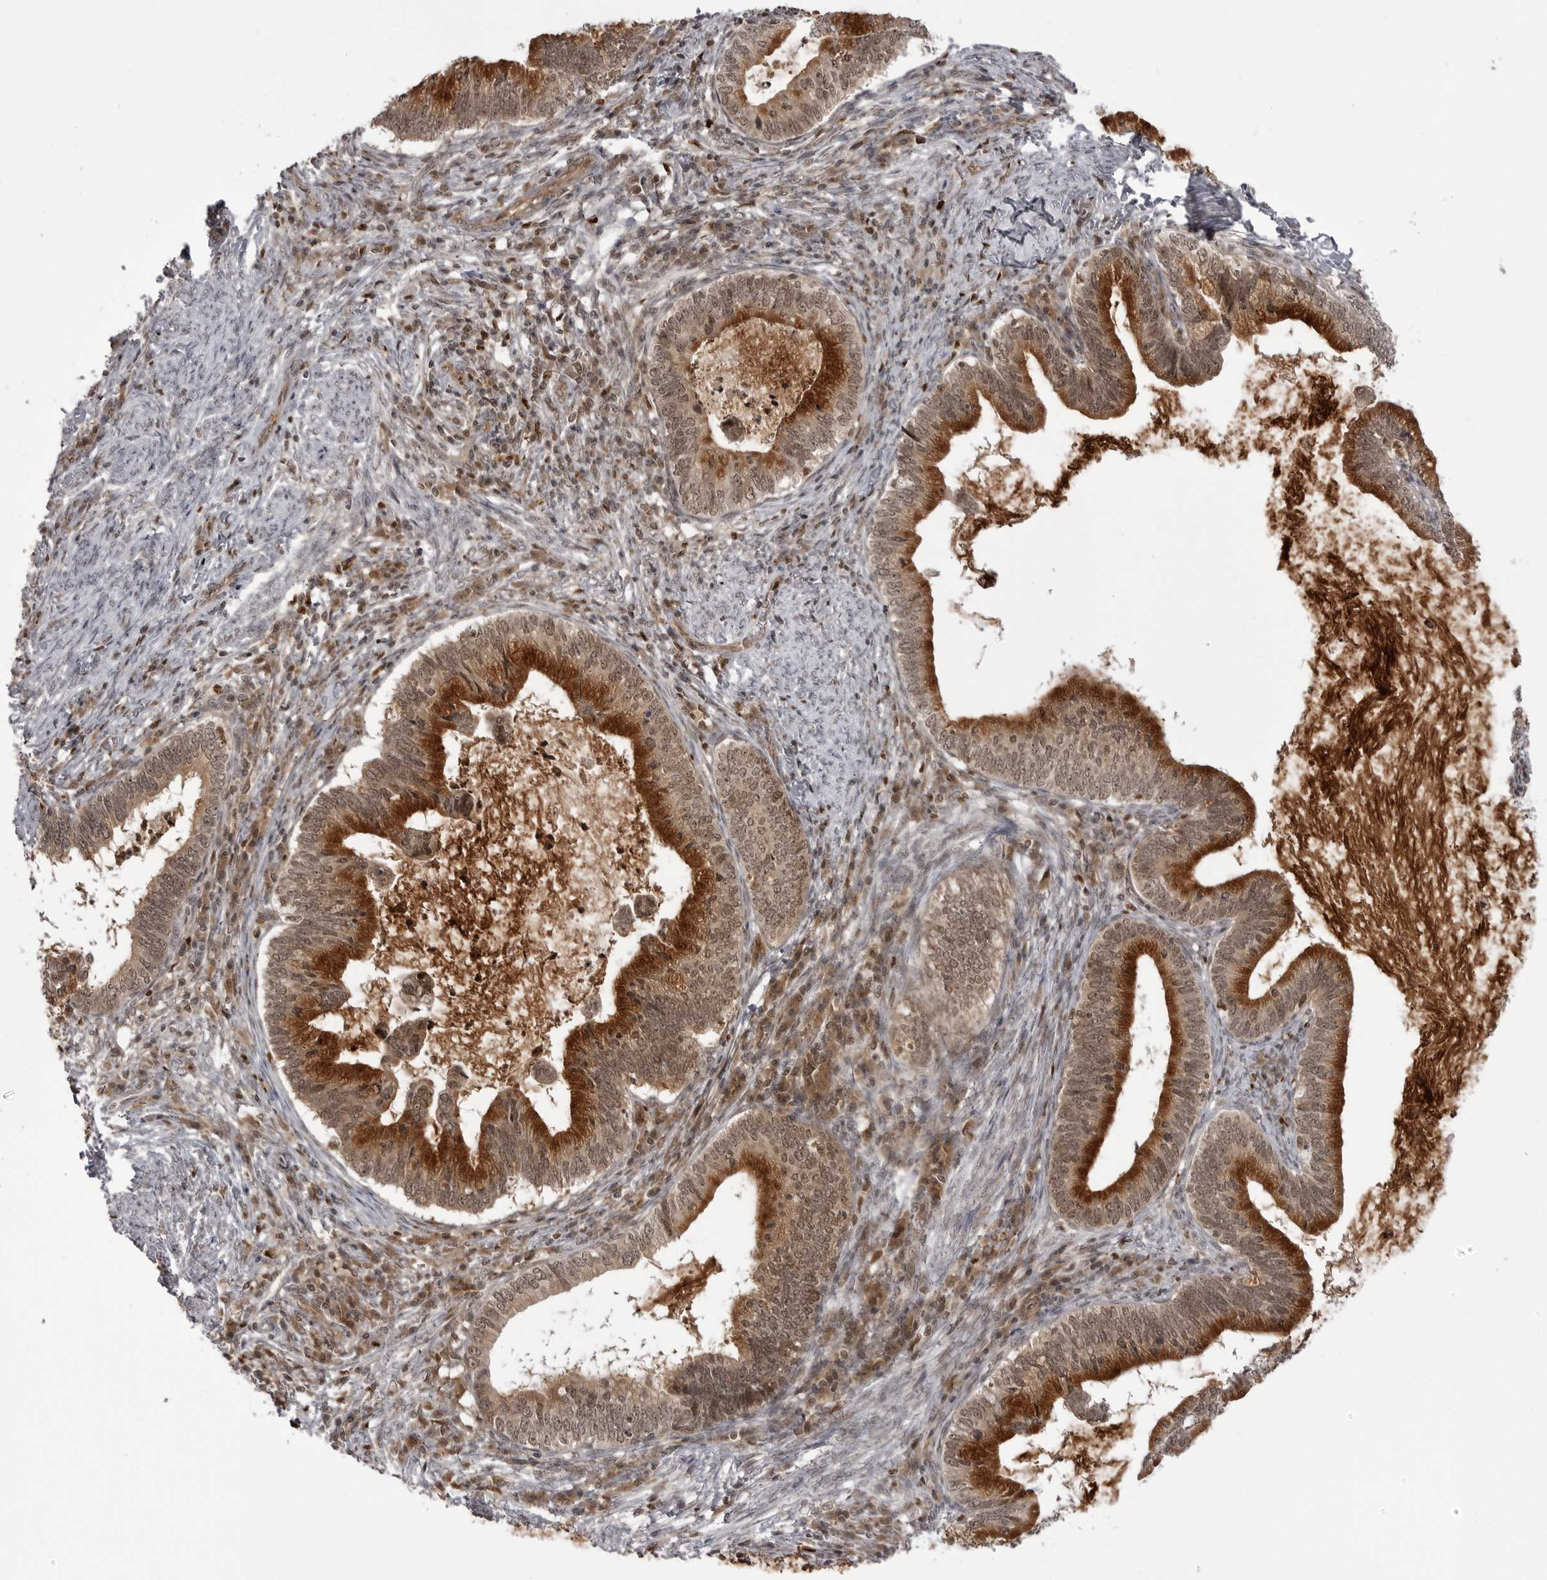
{"staining": {"intensity": "strong", "quantity": ">75%", "location": "cytoplasmic/membranous,nuclear"}, "tissue": "cervical cancer", "cell_type": "Tumor cells", "image_type": "cancer", "snomed": [{"axis": "morphology", "description": "Adenocarcinoma, NOS"}, {"axis": "topography", "description": "Cervix"}], "caption": "Immunohistochemical staining of cervical adenocarcinoma reveals high levels of strong cytoplasmic/membranous and nuclear staining in about >75% of tumor cells.", "gene": "PTK2B", "patient": {"sex": "female", "age": 36}}